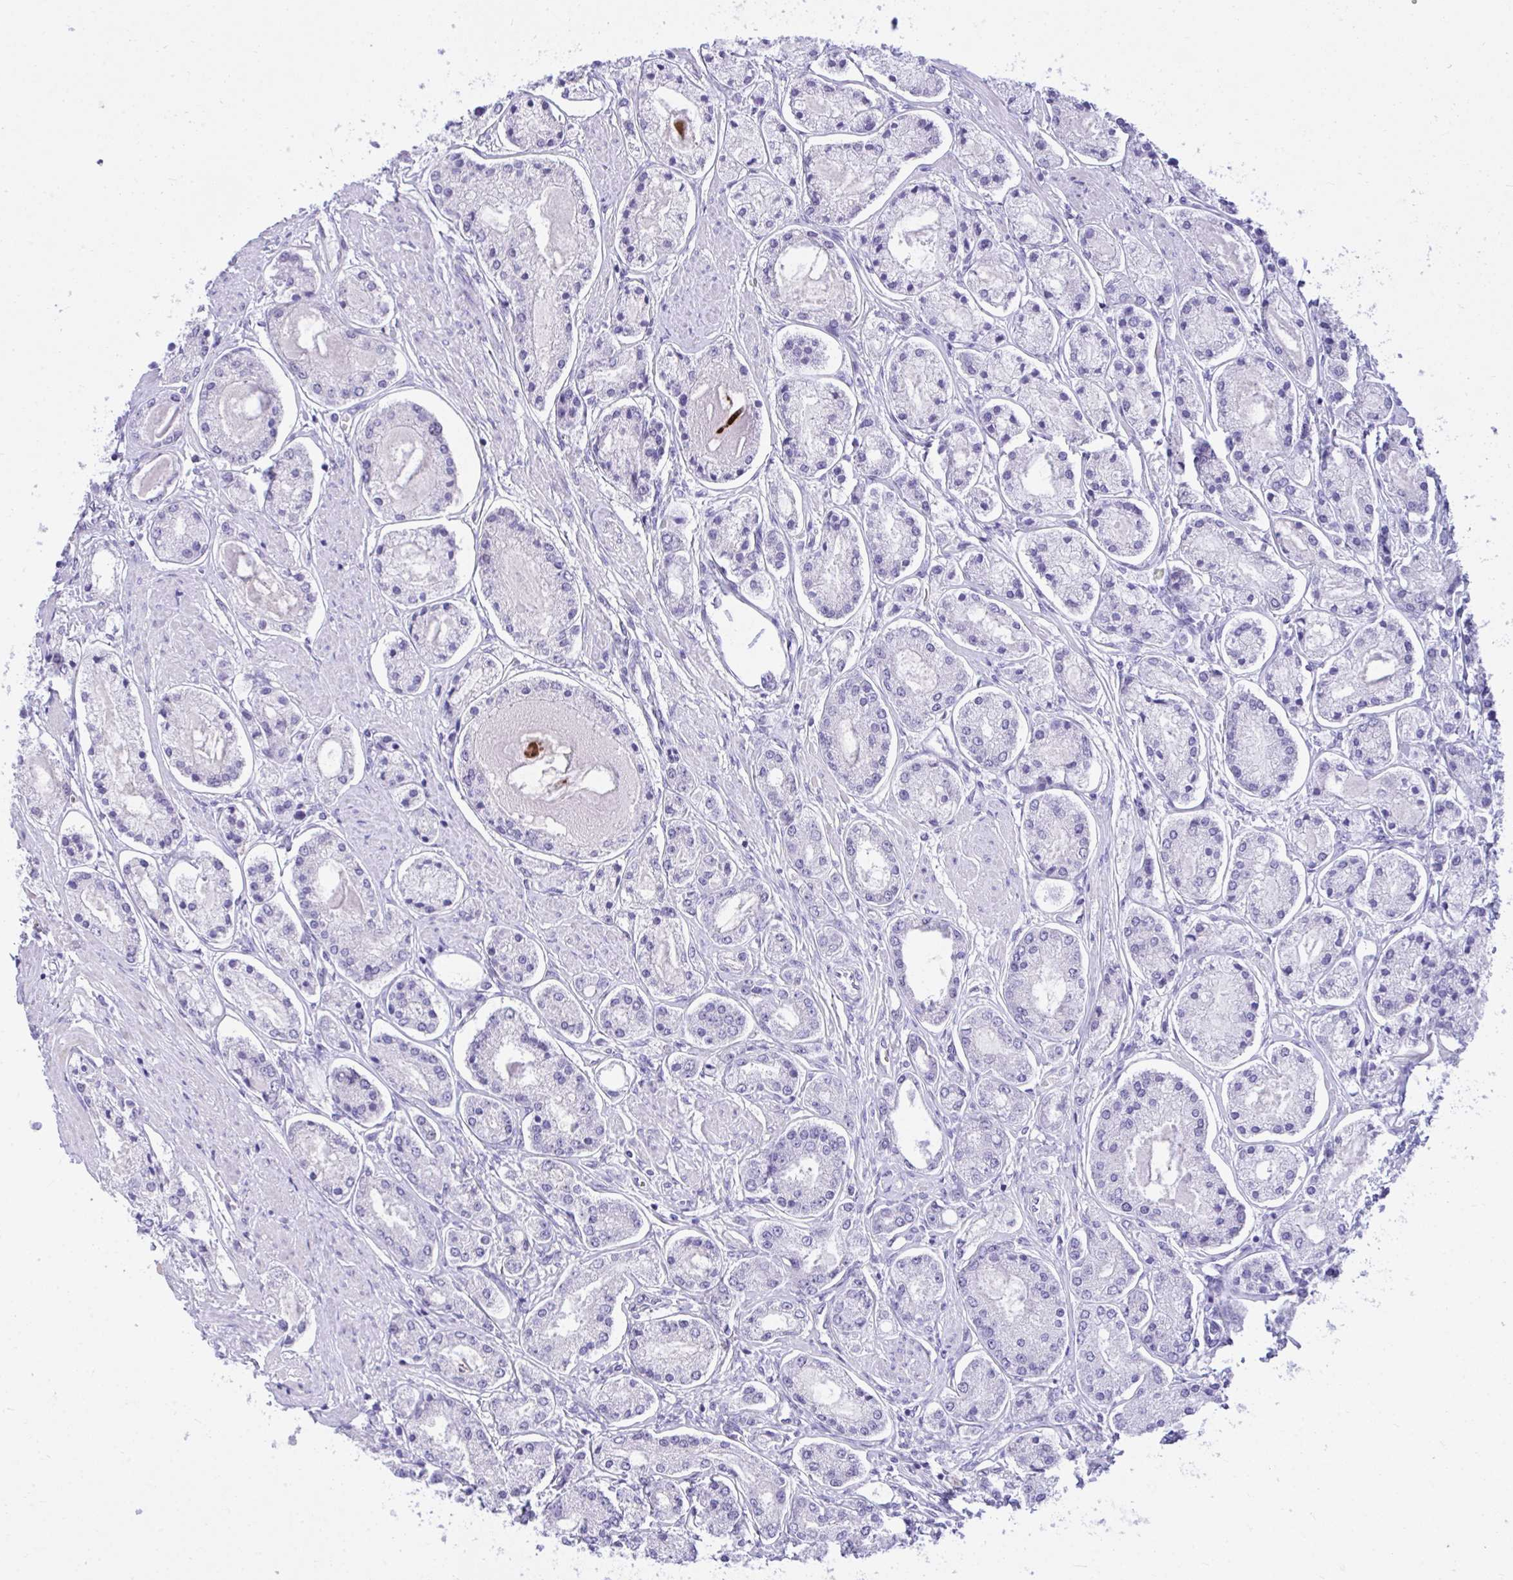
{"staining": {"intensity": "negative", "quantity": "none", "location": "none"}, "tissue": "prostate cancer", "cell_type": "Tumor cells", "image_type": "cancer", "snomed": [{"axis": "morphology", "description": "Adenocarcinoma, High grade"}, {"axis": "topography", "description": "Prostate"}], "caption": "This is an immunohistochemistry (IHC) histopathology image of prostate high-grade adenocarcinoma. There is no expression in tumor cells.", "gene": "TEAD4", "patient": {"sex": "male", "age": 66}}